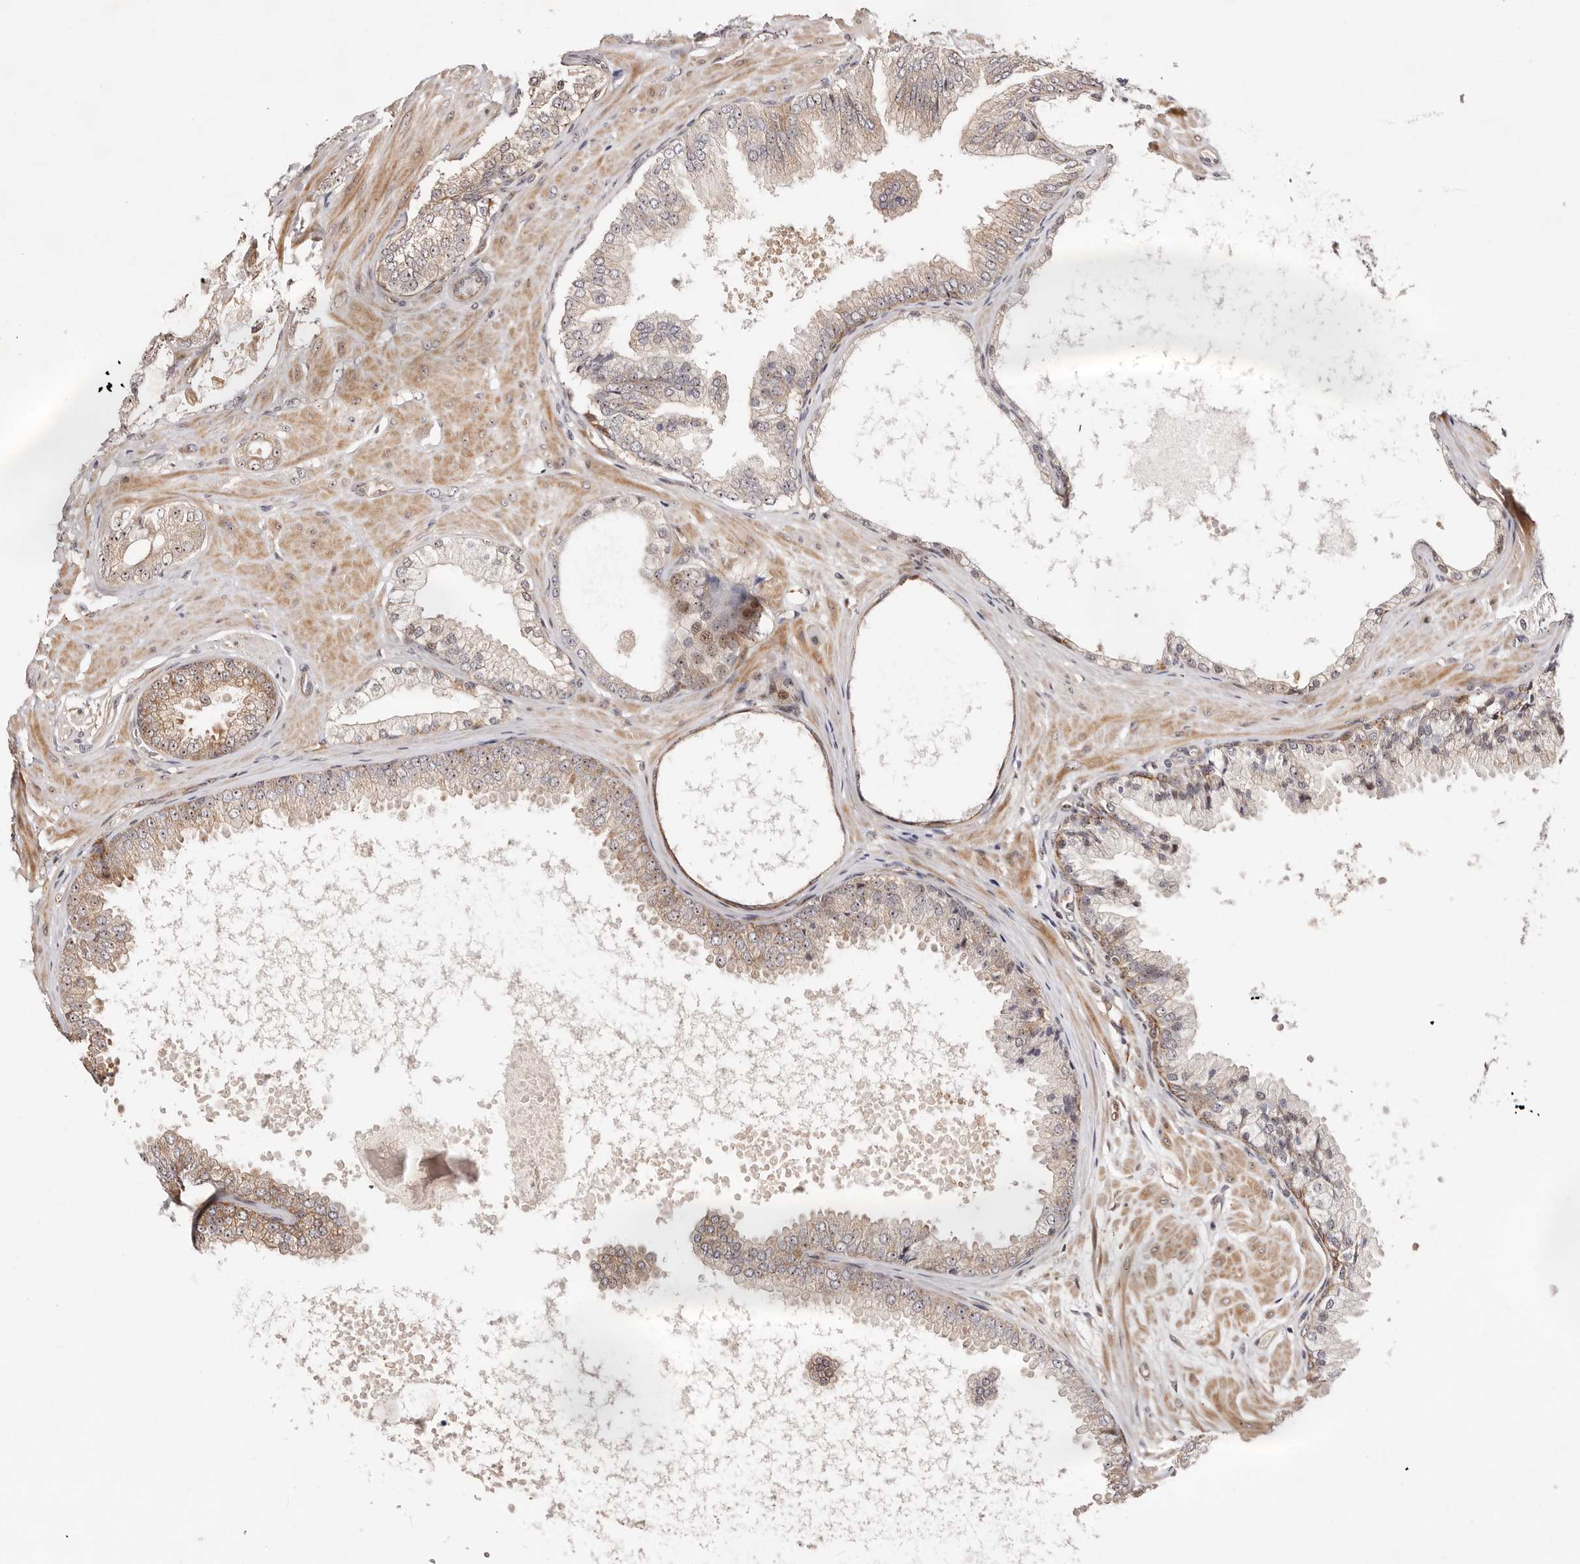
{"staining": {"intensity": "weak", "quantity": "25%-75%", "location": "cytoplasmic/membranous"}, "tissue": "prostate cancer", "cell_type": "Tumor cells", "image_type": "cancer", "snomed": [{"axis": "morphology", "description": "Adenocarcinoma, Low grade"}, {"axis": "topography", "description": "Prostate"}], "caption": "Tumor cells display low levels of weak cytoplasmic/membranous positivity in about 25%-75% of cells in human prostate cancer.", "gene": "ODF2L", "patient": {"sex": "male", "age": 63}}